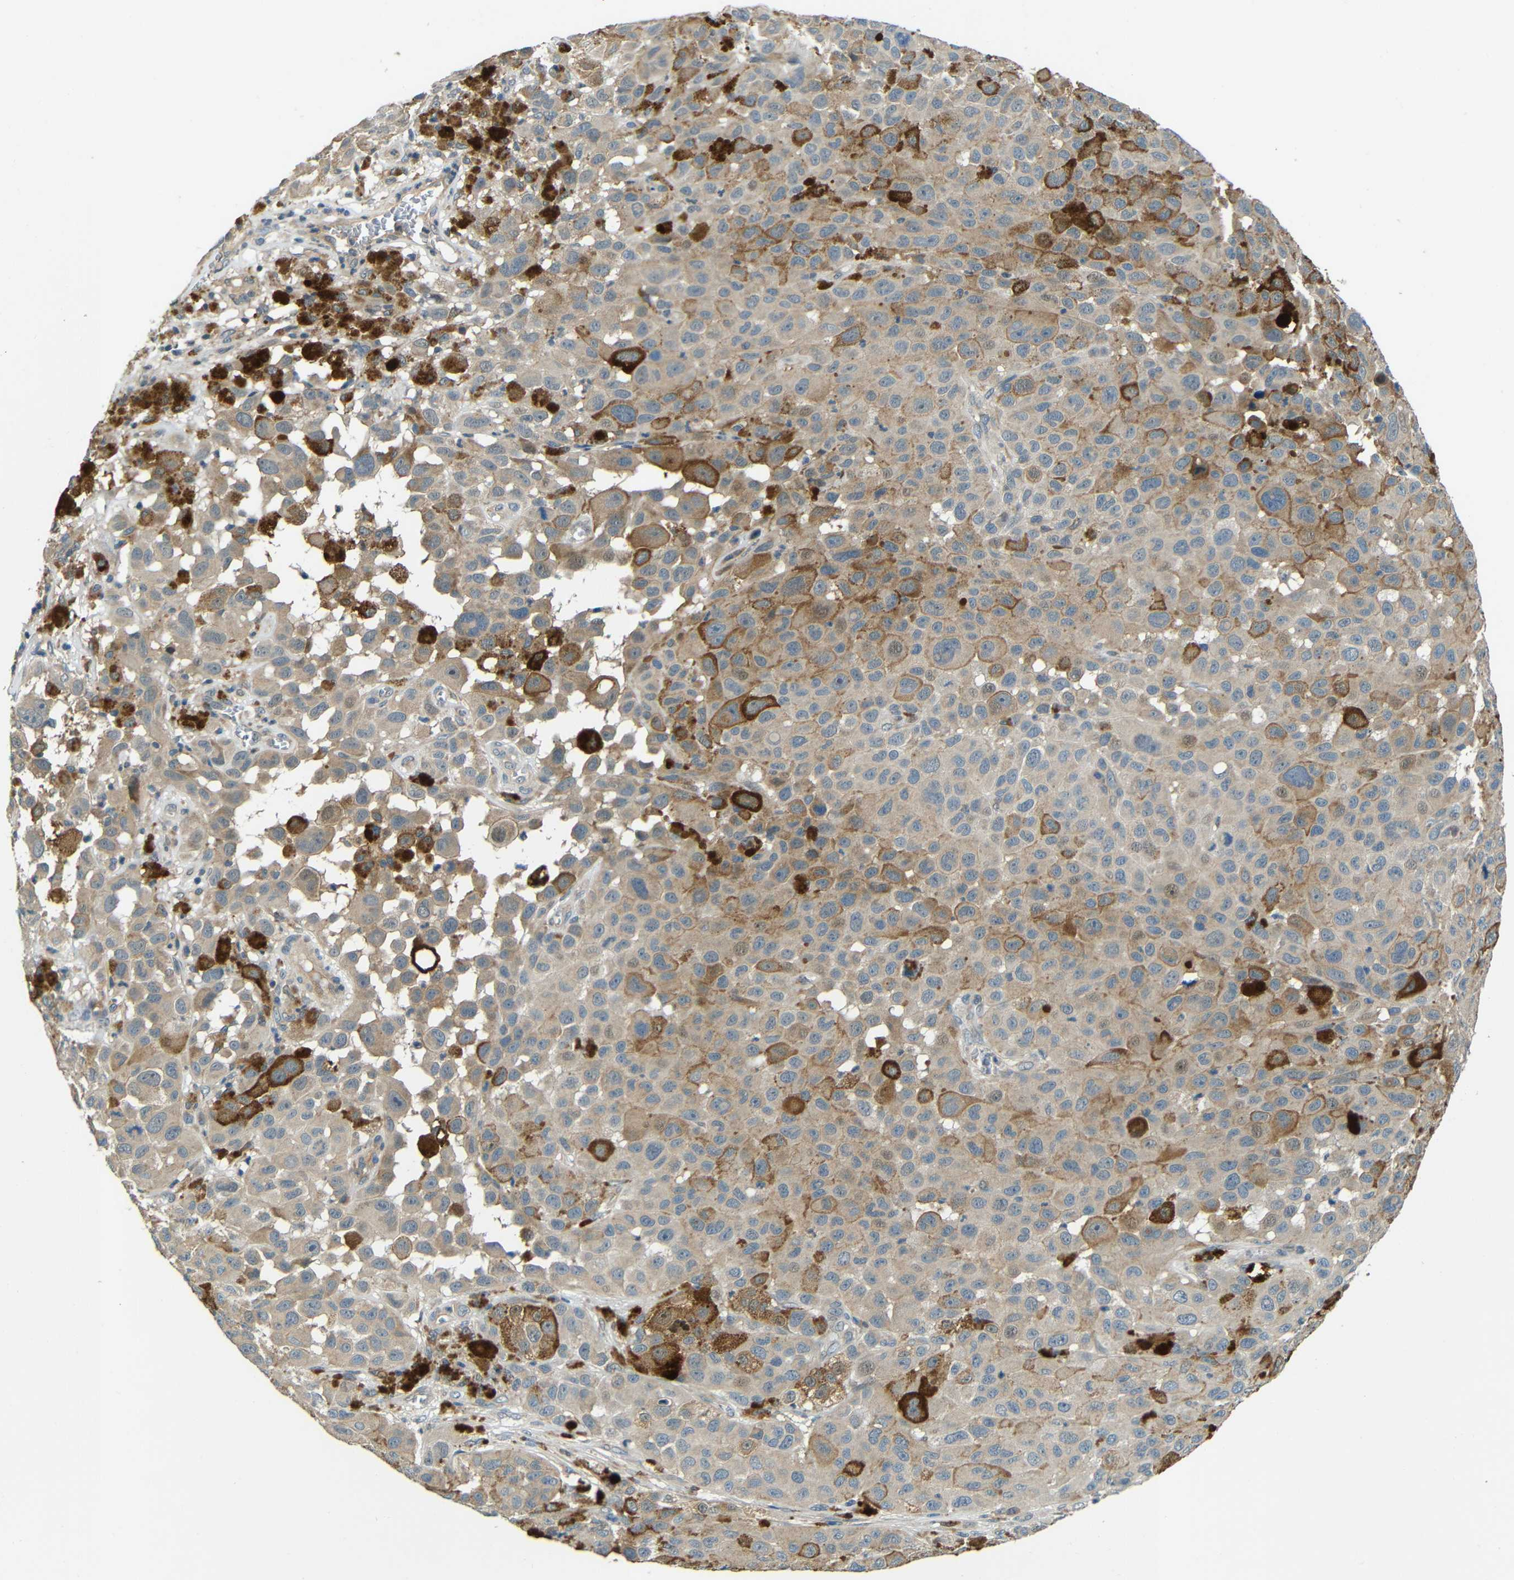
{"staining": {"intensity": "weak", "quantity": "25%-75%", "location": "cytoplasmic/membranous"}, "tissue": "melanoma", "cell_type": "Tumor cells", "image_type": "cancer", "snomed": [{"axis": "morphology", "description": "Malignant melanoma, NOS"}, {"axis": "topography", "description": "Skin"}], "caption": "A histopathology image showing weak cytoplasmic/membranous staining in approximately 25%-75% of tumor cells in malignant melanoma, as visualized by brown immunohistochemical staining.", "gene": "FNDC3A", "patient": {"sex": "male", "age": 96}}